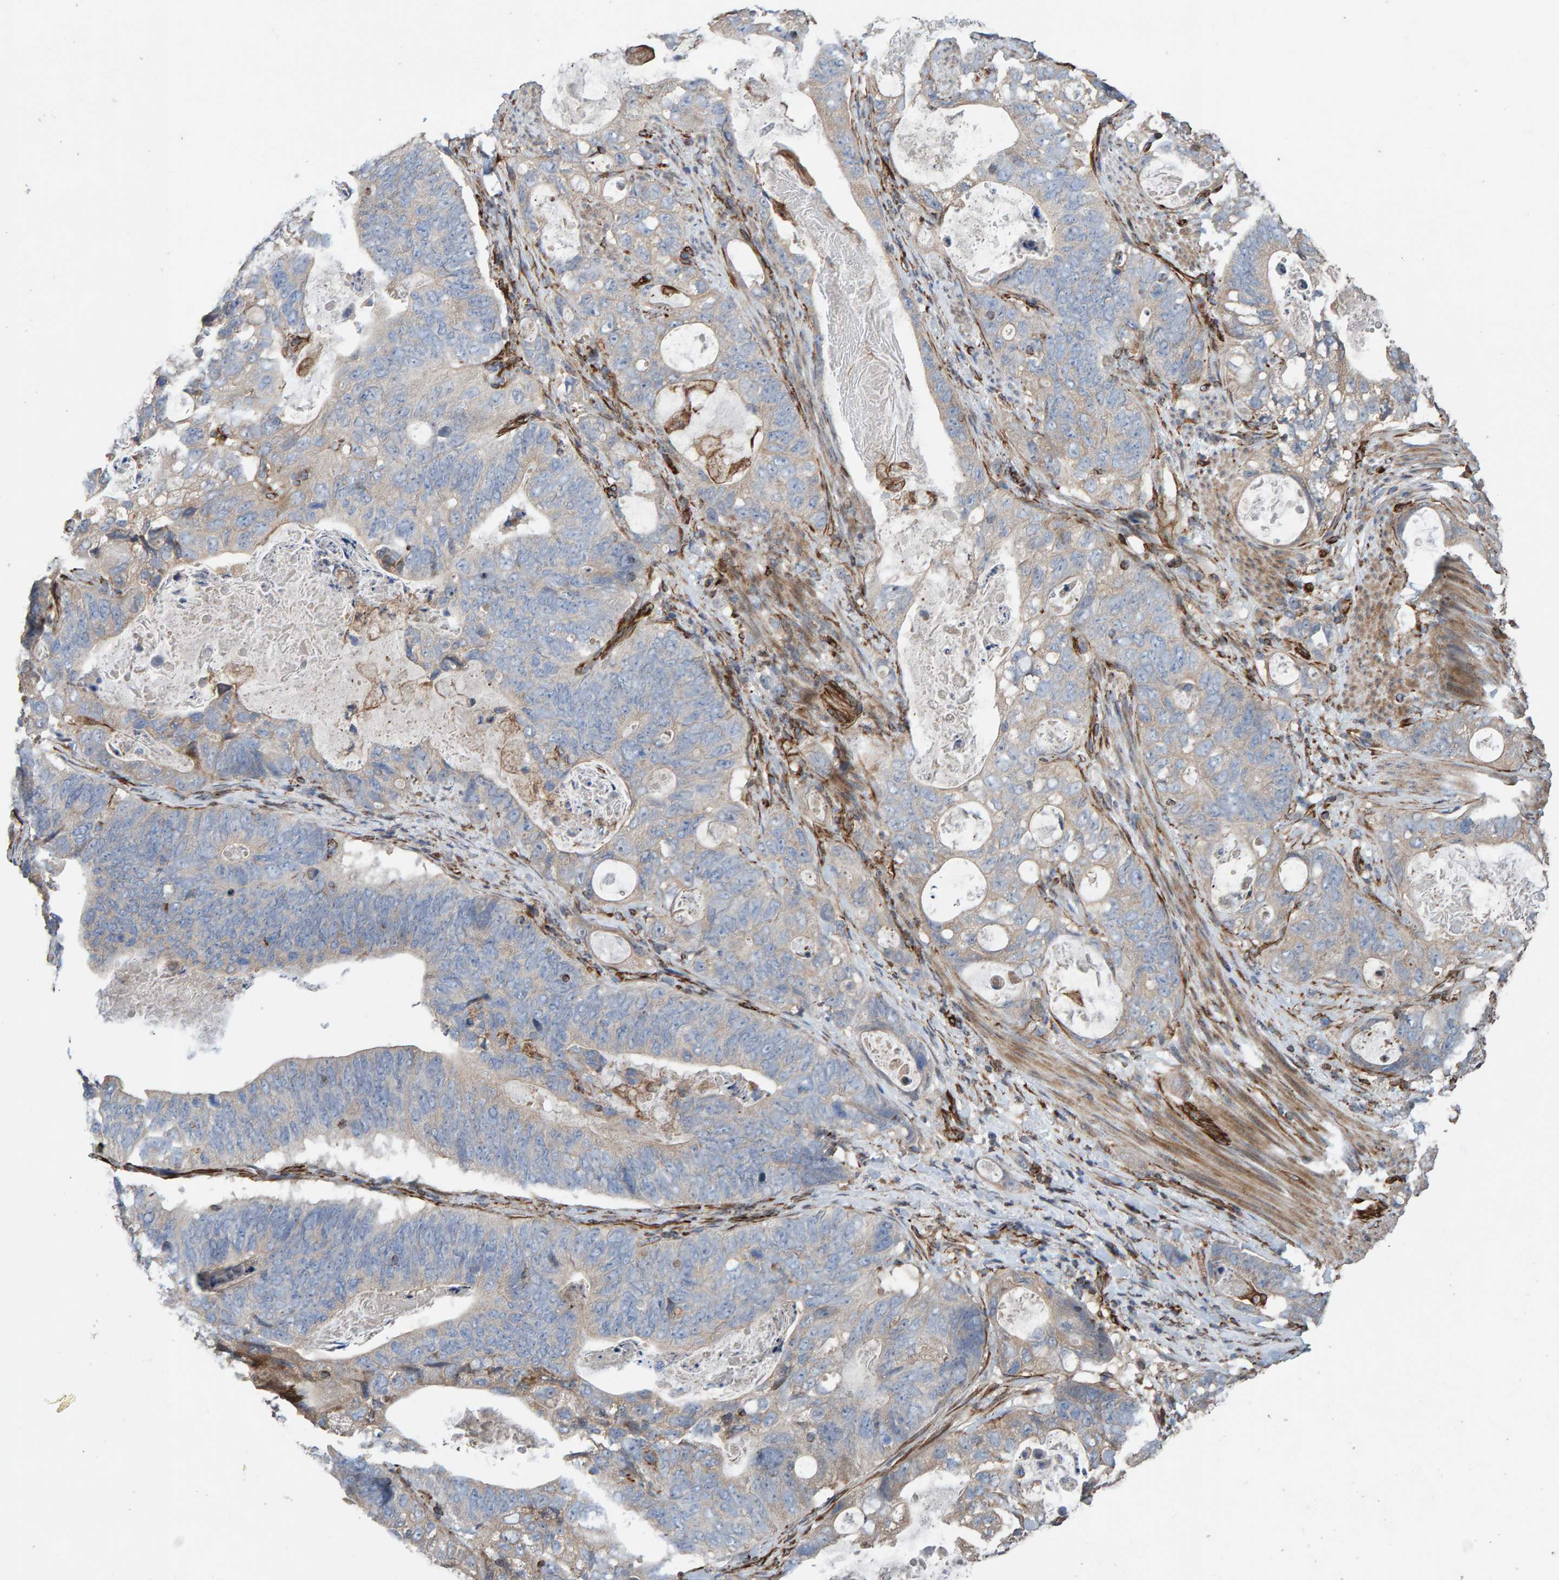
{"staining": {"intensity": "weak", "quantity": "<25%", "location": "cytoplasmic/membranous"}, "tissue": "stomach cancer", "cell_type": "Tumor cells", "image_type": "cancer", "snomed": [{"axis": "morphology", "description": "Normal tissue, NOS"}, {"axis": "morphology", "description": "Adenocarcinoma, NOS"}, {"axis": "topography", "description": "Stomach"}], "caption": "Micrograph shows no significant protein staining in tumor cells of stomach adenocarcinoma.", "gene": "ZNF347", "patient": {"sex": "female", "age": 89}}